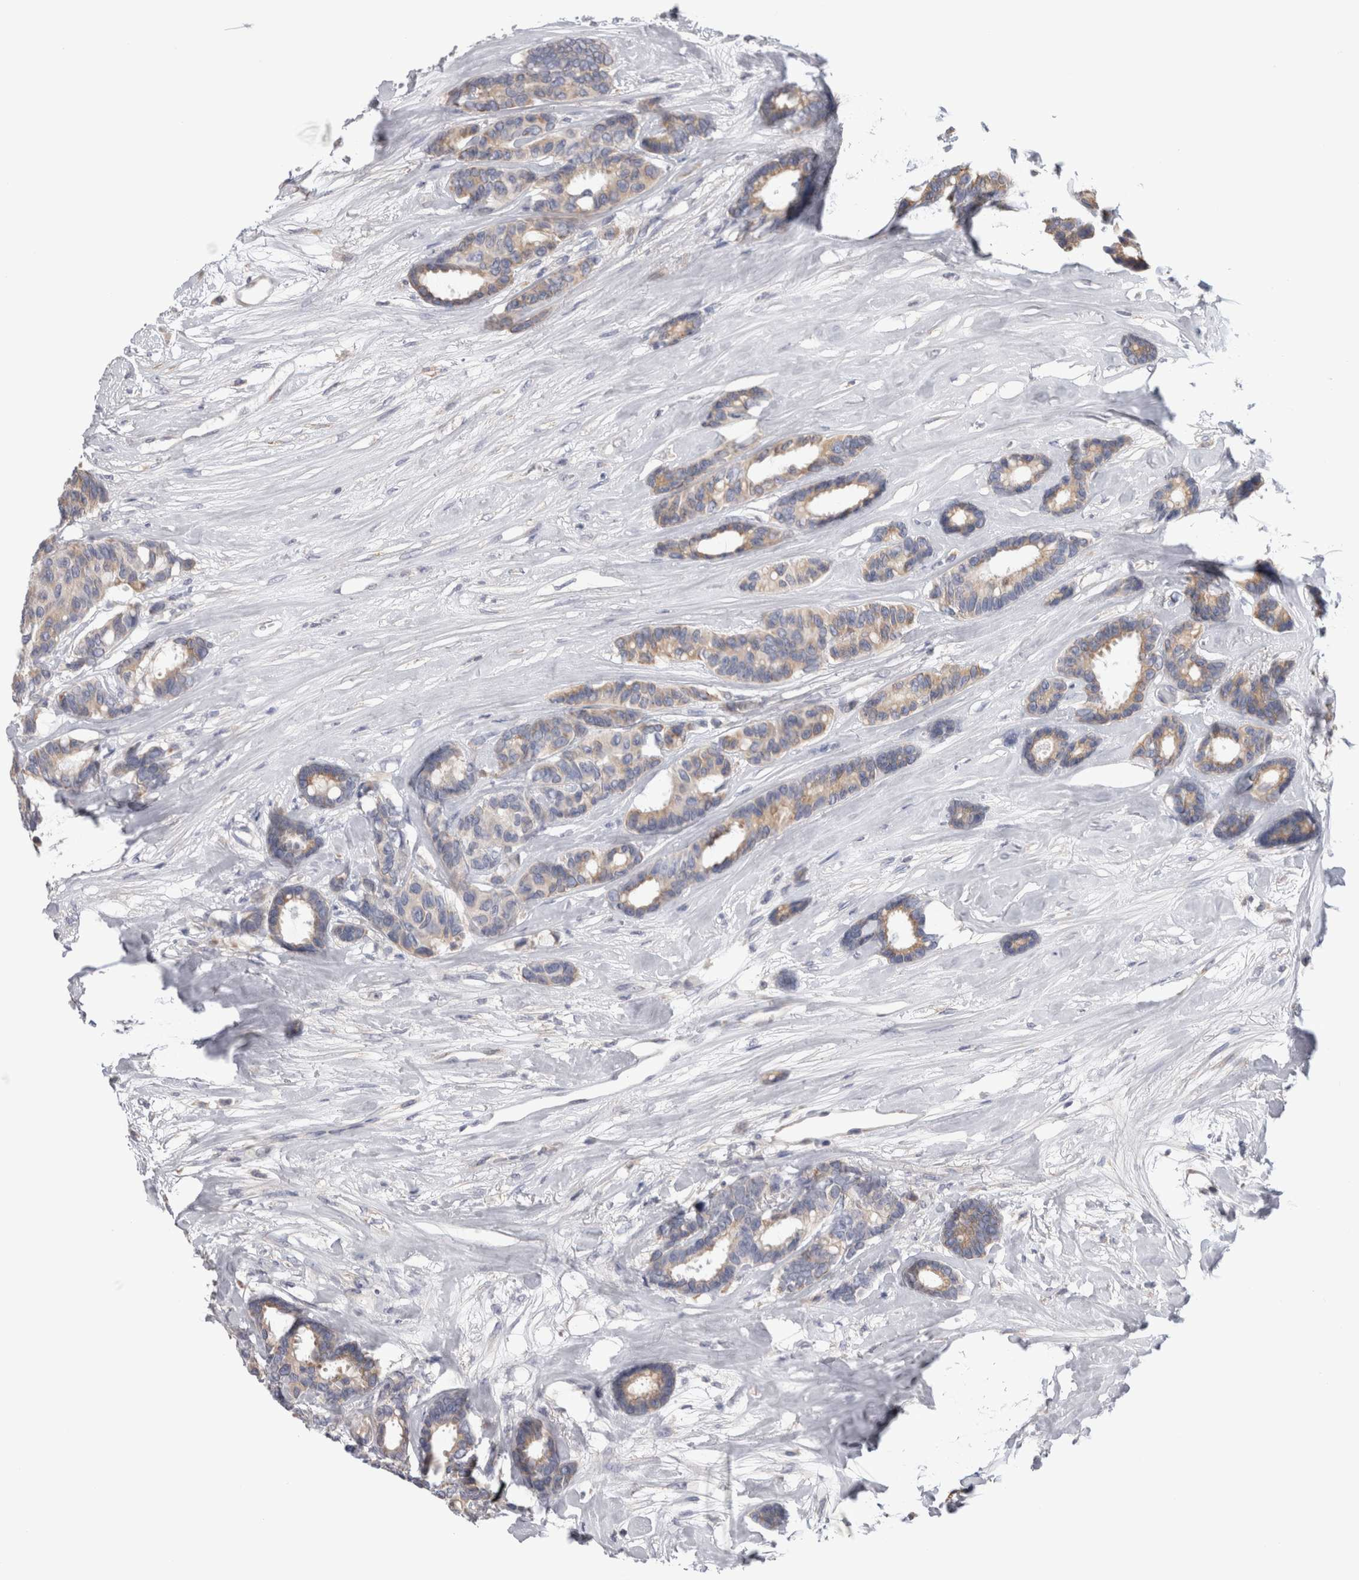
{"staining": {"intensity": "weak", "quantity": "25%-75%", "location": "cytoplasmic/membranous"}, "tissue": "breast cancer", "cell_type": "Tumor cells", "image_type": "cancer", "snomed": [{"axis": "morphology", "description": "Duct carcinoma"}, {"axis": "topography", "description": "Breast"}], "caption": "Immunohistochemistry histopathology image of breast cancer stained for a protein (brown), which exhibits low levels of weak cytoplasmic/membranous staining in approximately 25%-75% of tumor cells.", "gene": "SMAP2", "patient": {"sex": "female", "age": 87}}